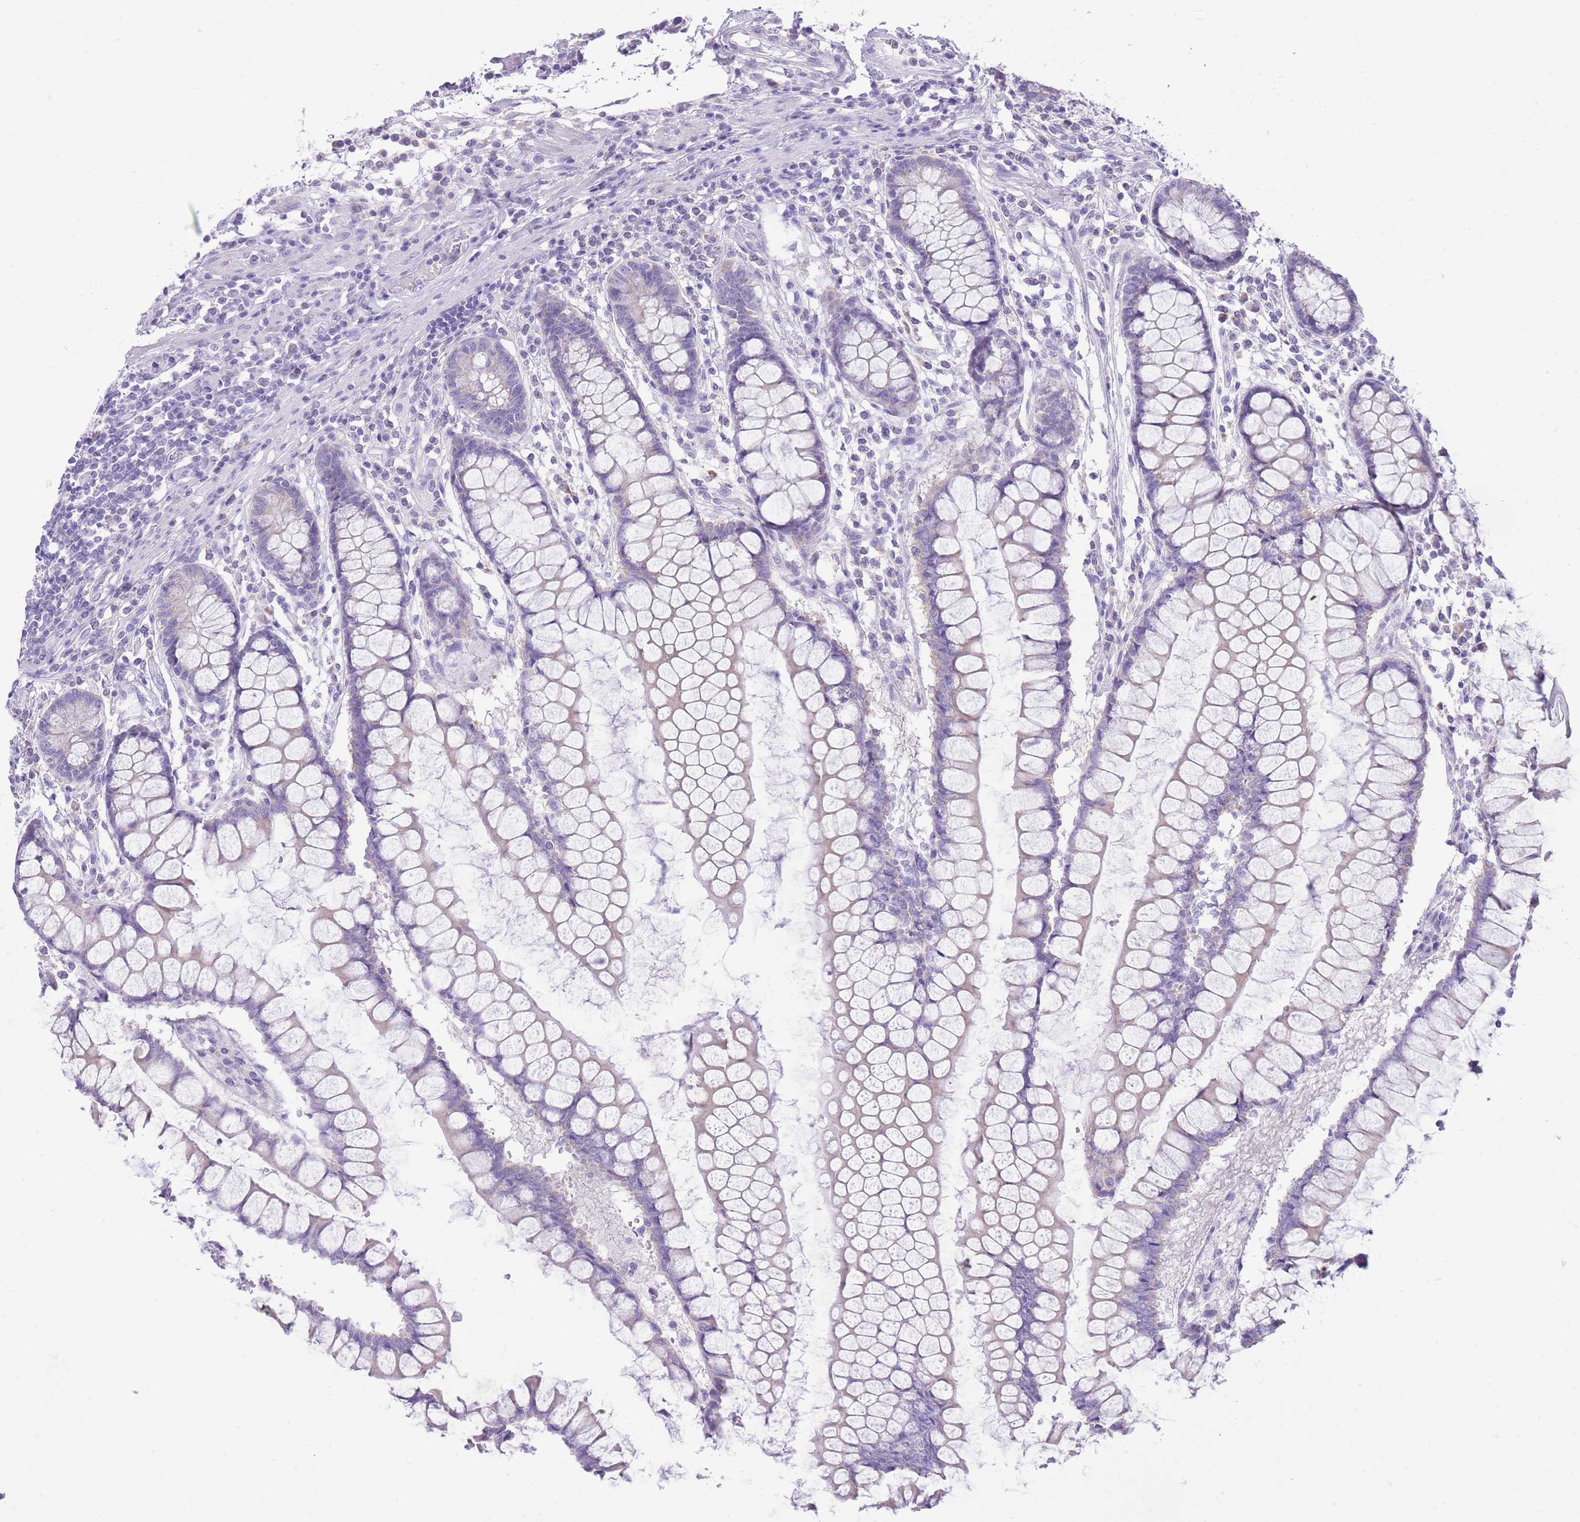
{"staining": {"intensity": "negative", "quantity": "none", "location": "none"}, "tissue": "colon", "cell_type": "Endothelial cells", "image_type": "normal", "snomed": [{"axis": "morphology", "description": "Normal tissue, NOS"}, {"axis": "morphology", "description": "Adenocarcinoma, NOS"}, {"axis": "topography", "description": "Colon"}], "caption": "There is no significant expression in endothelial cells of colon.", "gene": "SLC4A4", "patient": {"sex": "female", "age": 55}}